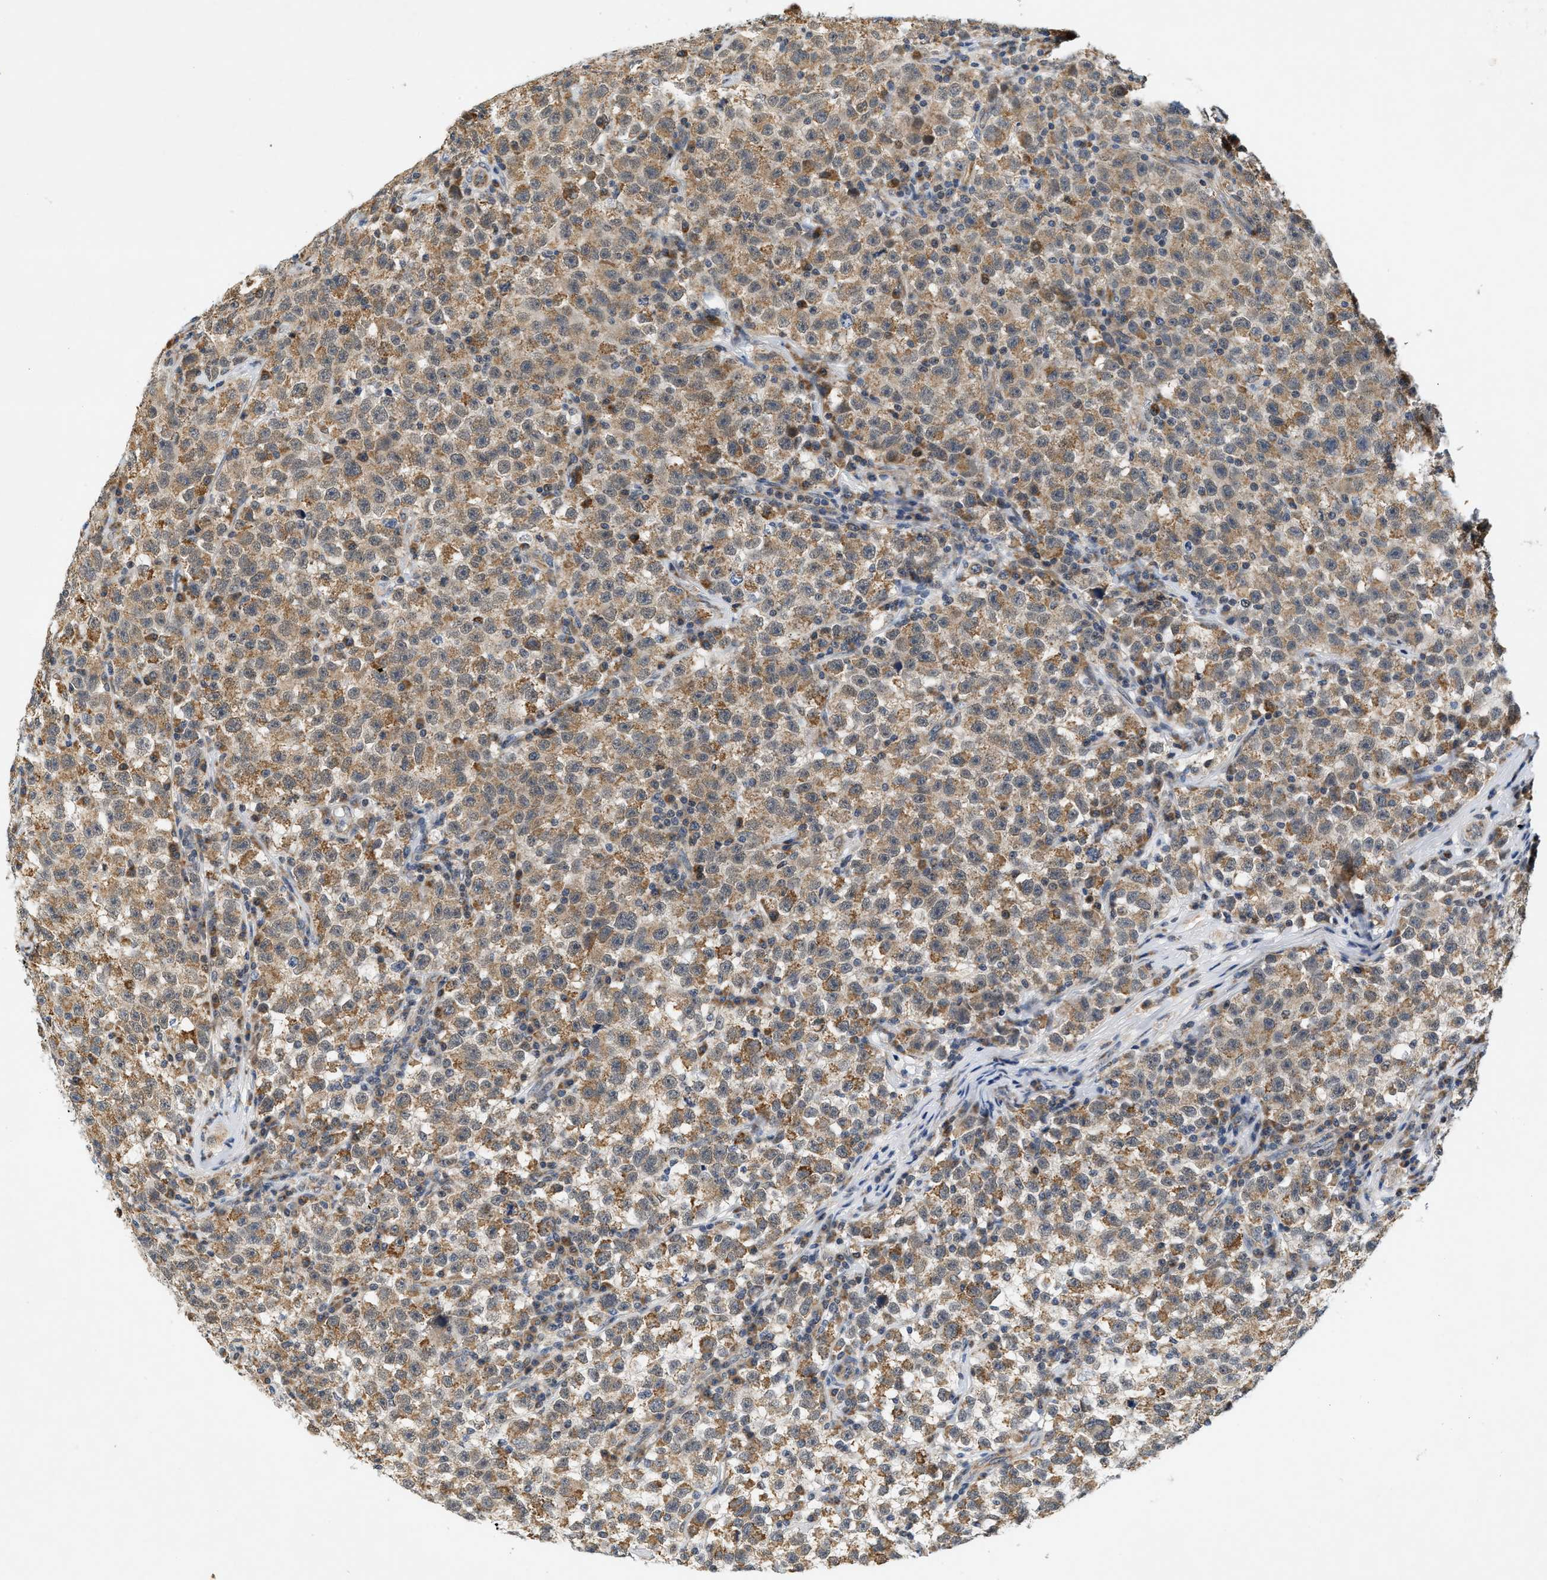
{"staining": {"intensity": "moderate", "quantity": ">75%", "location": "cytoplasmic/membranous"}, "tissue": "testis cancer", "cell_type": "Tumor cells", "image_type": "cancer", "snomed": [{"axis": "morphology", "description": "Seminoma, NOS"}, {"axis": "topography", "description": "Testis"}], "caption": "The histopathology image shows staining of testis seminoma, revealing moderate cytoplasmic/membranous protein expression (brown color) within tumor cells.", "gene": "GIGYF1", "patient": {"sex": "male", "age": 22}}